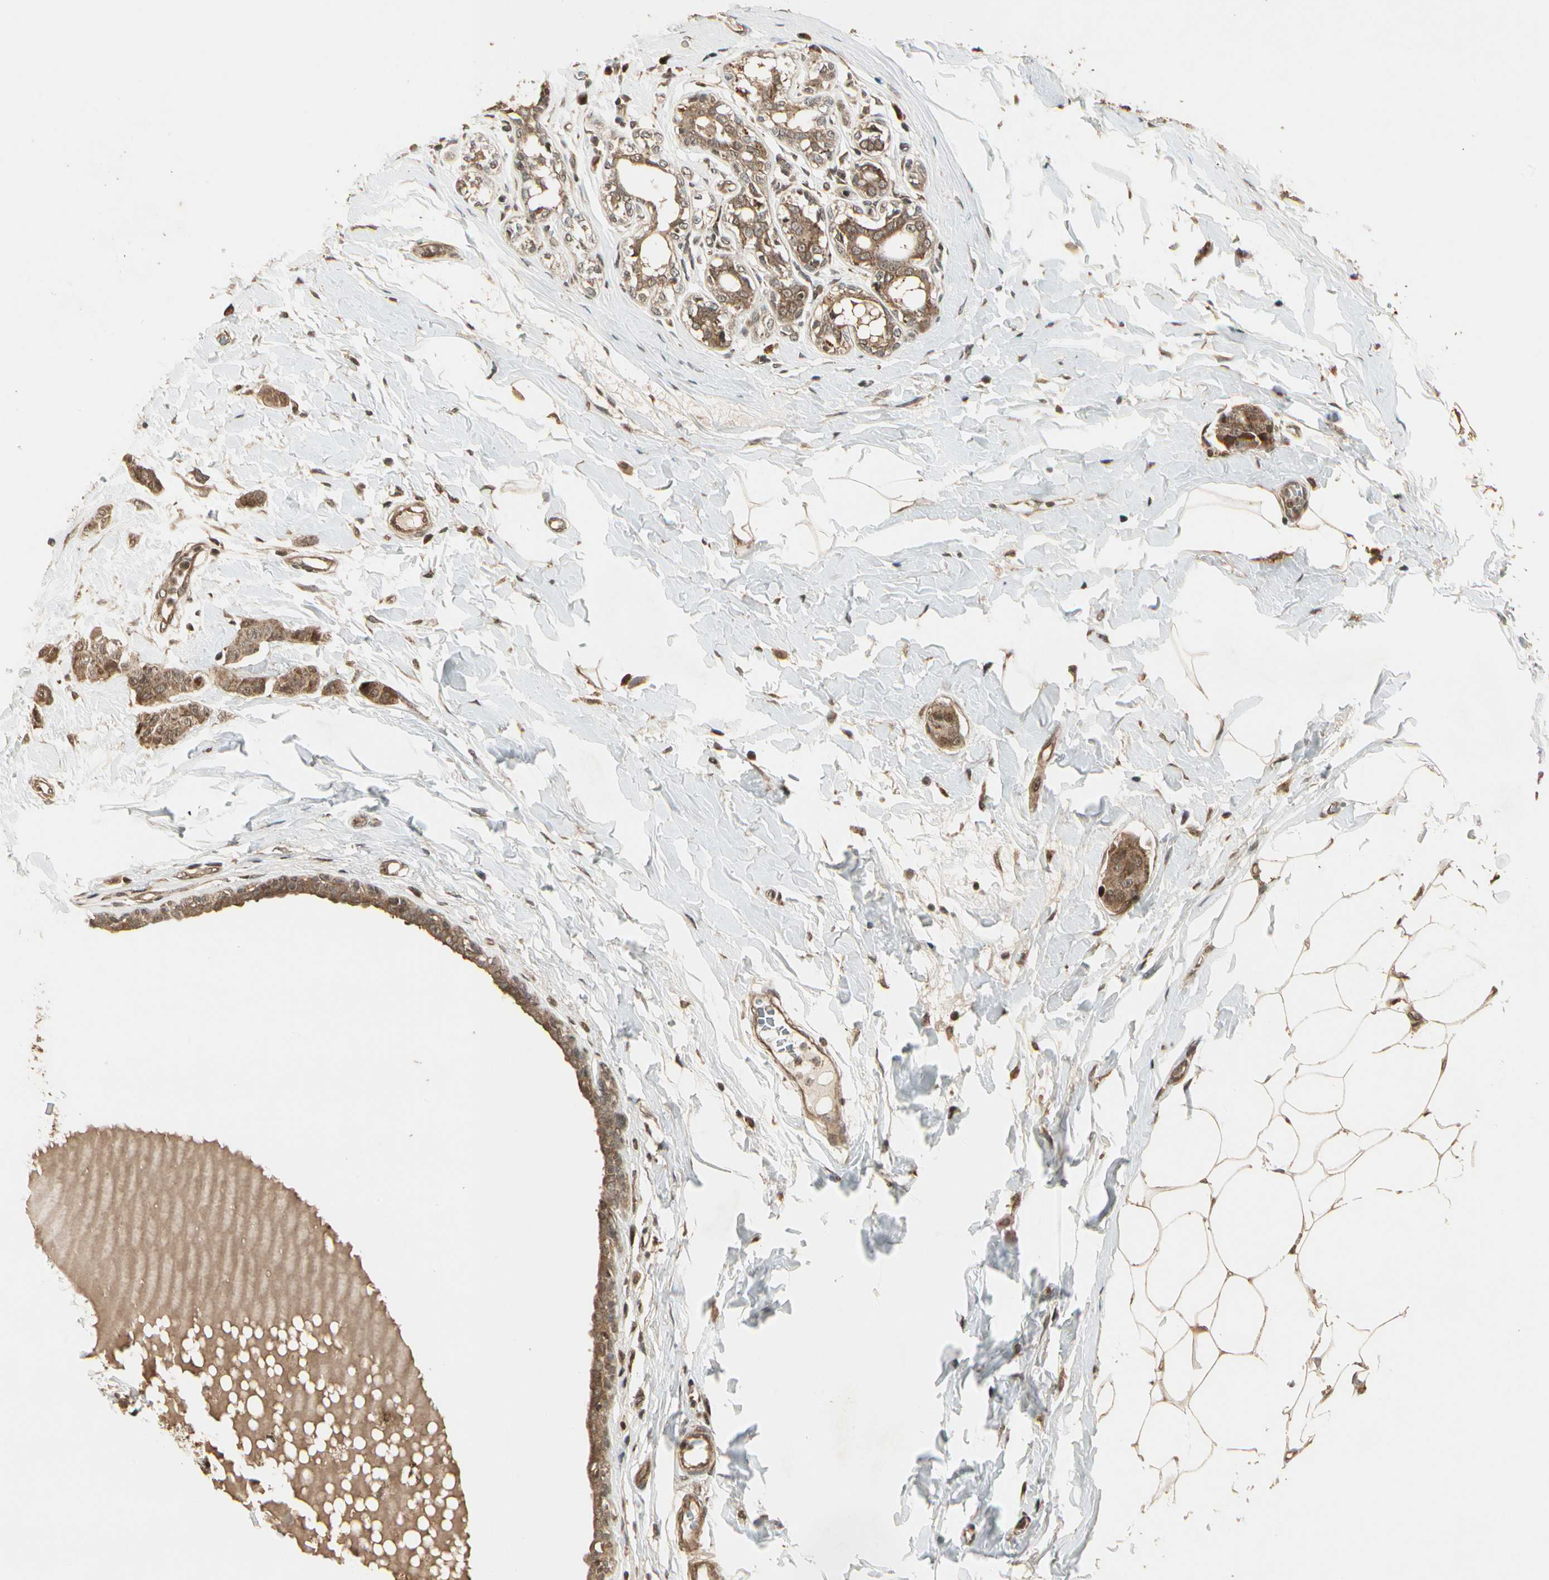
{"staining": {"intensity": "moderate", "quantity": ">75%", "location": "cytoplasmic/membranous"}, "tissue": "breast cancer", "cell_type": "Tumor cells", "image_type": "cancer", "snomed": [{"axis": "morphology", "description": "Normal tissue, NOS"}, {"axis": "morphology", "description": "Duct carcinoma"}, {"axis": "topography", "description": "Breast"}], "caption": "Breast cancer (intraductal carcinoma) stained with DAB immunohistochemistry (IHC) shows medium levels of moderate cytoplasmic/membranous staining in approximately >75% of tumor cells.", "gene": "GLUL", "patient": {"sex": "female", "age": 40}}